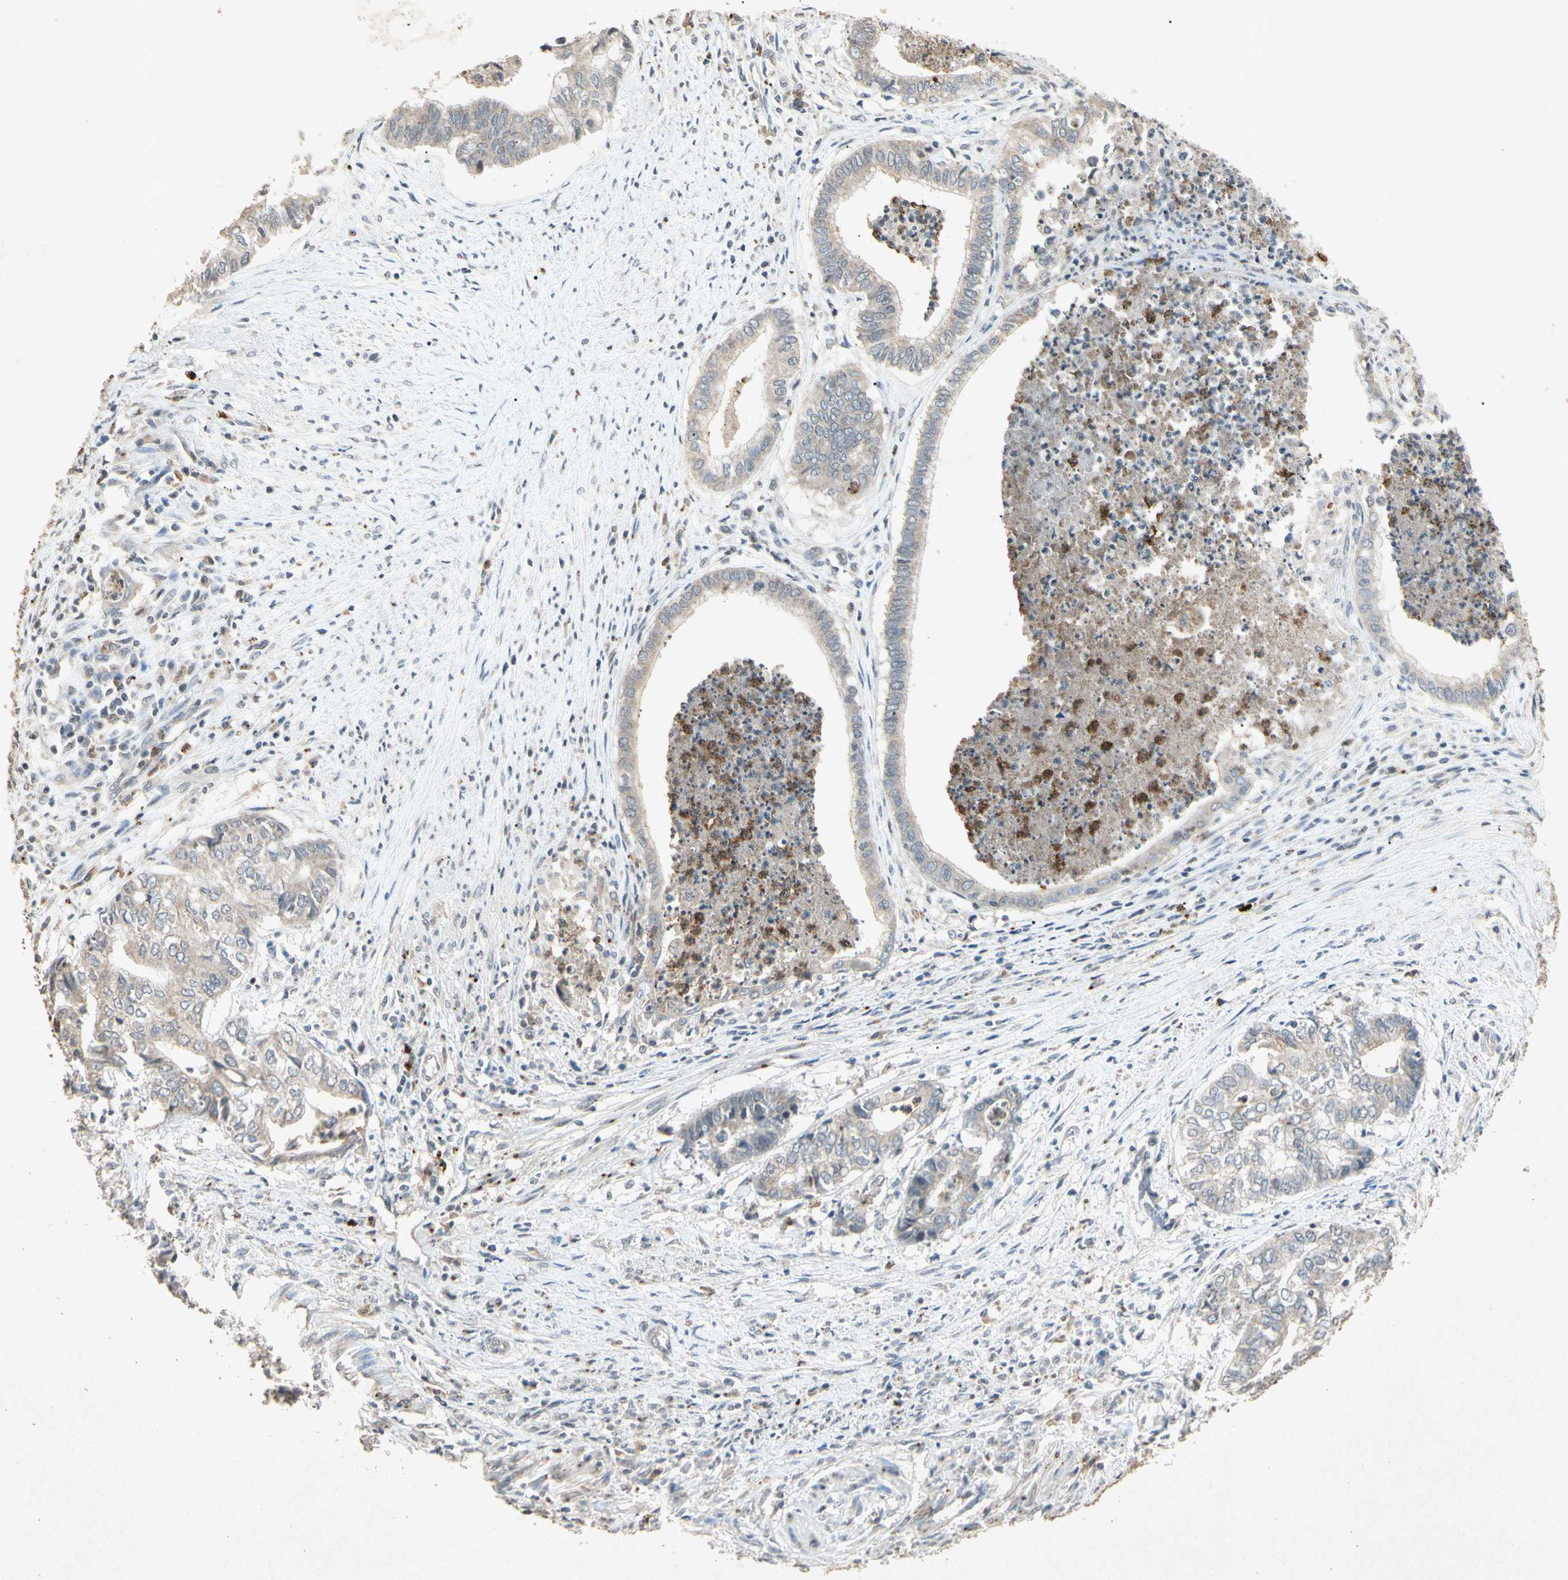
{"staining": {"intensity": "weak", "quantity": ">75%", "location": "cytoplasmic/membranous"}, "tissue": "endometrial cancer", "cell_type": "Tumor cells", "image_type": "cancer", "snomed": [{"axis": "morphology", "description": "Necrosis, NOS"}, {"axis": "morphology", "description": "Adenocarcinoma, NOS"}, {"axis": "topography", "description": "Endometrium"}], "caption": "IHC histopathology image of neoplastic tissue: endometrial cancer (adenocarcinoma) stained using immunohistochemistry (IHC) demonstrates low levels of weak protein expression localized specifically in the cytoplasmic/membranous of tumor cells, appearing as a cytoplasmic/membranous brown color.", "gene": "MSRB1", "patient": {"sex": "female", "age": 79}}